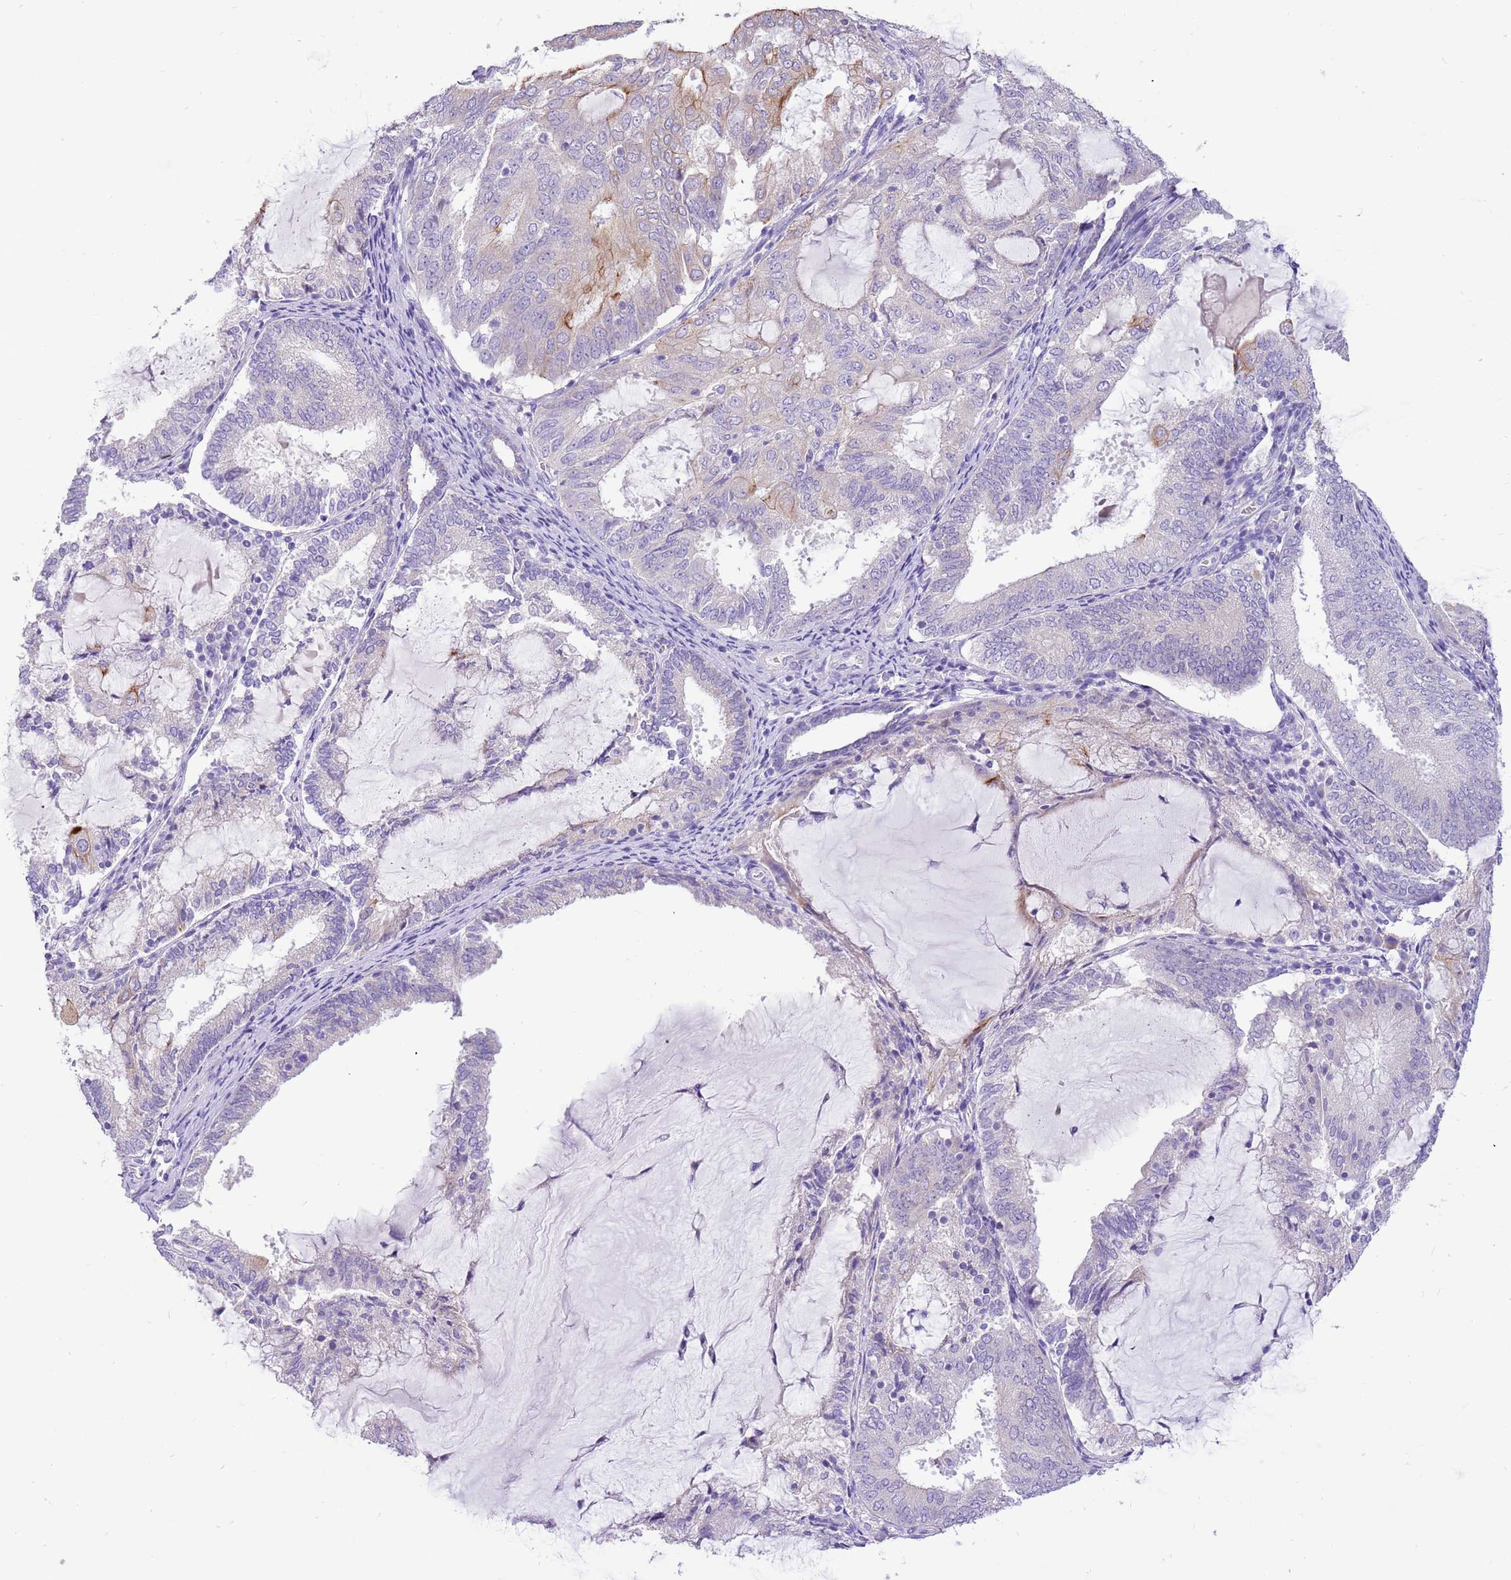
{"staining": {"intensity": "moderate", "quantity": "<25%", "location": "cytoplasmic/membranous"}, "tissue": "endometrial cancer", "cell_type": "Tumor cells", "image_type": "cancer", "snomed": [{"axis": "morphology", "description": "Adenocarcinoma, NOS"}, {"axis": "topography", "description": "Endometrium"}], "caption": "A micrograph of adenocarcinoma (endometrial) stained for a protein demonstrates moderate cytoplasmic/membranous brown staining in tumor cells.", "gene": "R3HDM4", "patient": {"sex": "female", "age": 81}}